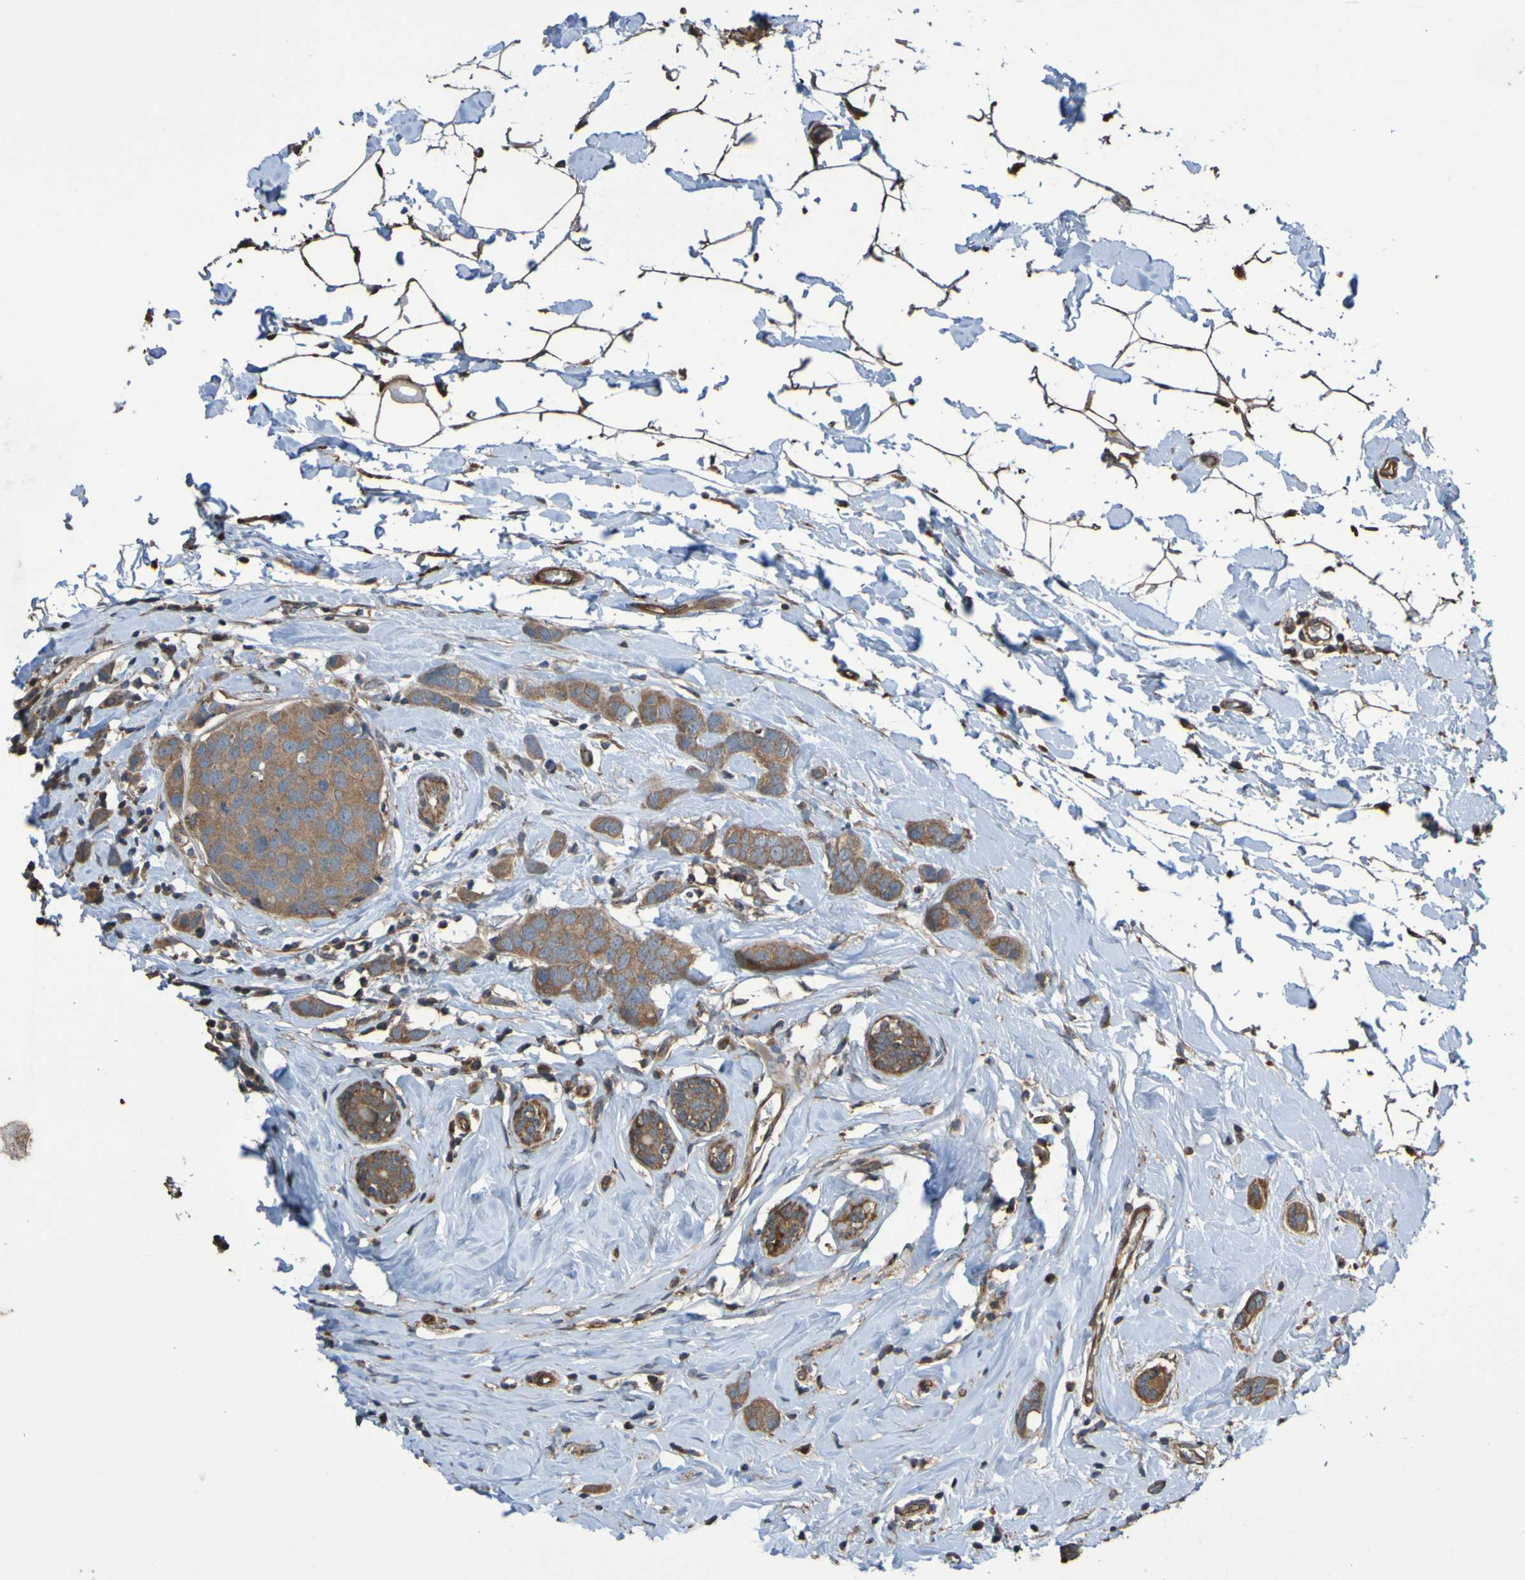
{"staining": {"intensity": "moderate", "quantity": ">75%", "location": "cytoplasmic/membranous"}, "tissue": "breast cancer", "cell_type": "Tumor cells", "image_type": "cancer", "snomed": [{"axis": "morphology", "description": "Normal tissue, NOS"}, {"axis": "morphology", "description": "Duct carcinoma"}, {"axis": "topography", "description": "Breast"}], "caption": "Immunohistochemistry staining of breast cancer (invasive ductal carcinoma), which demonstrates medium levels of moderate cytoplasmic/membranous positivity in about >75% of tumor cells indicating moderate cytoplasmic/membranous protein expression. The staining was performed using DAB (brown) for protein detection and nuclei were counterstained in hematoxylin (blue).", "gene": "UCN", "patient": {"sex": "female", "age": 50}}